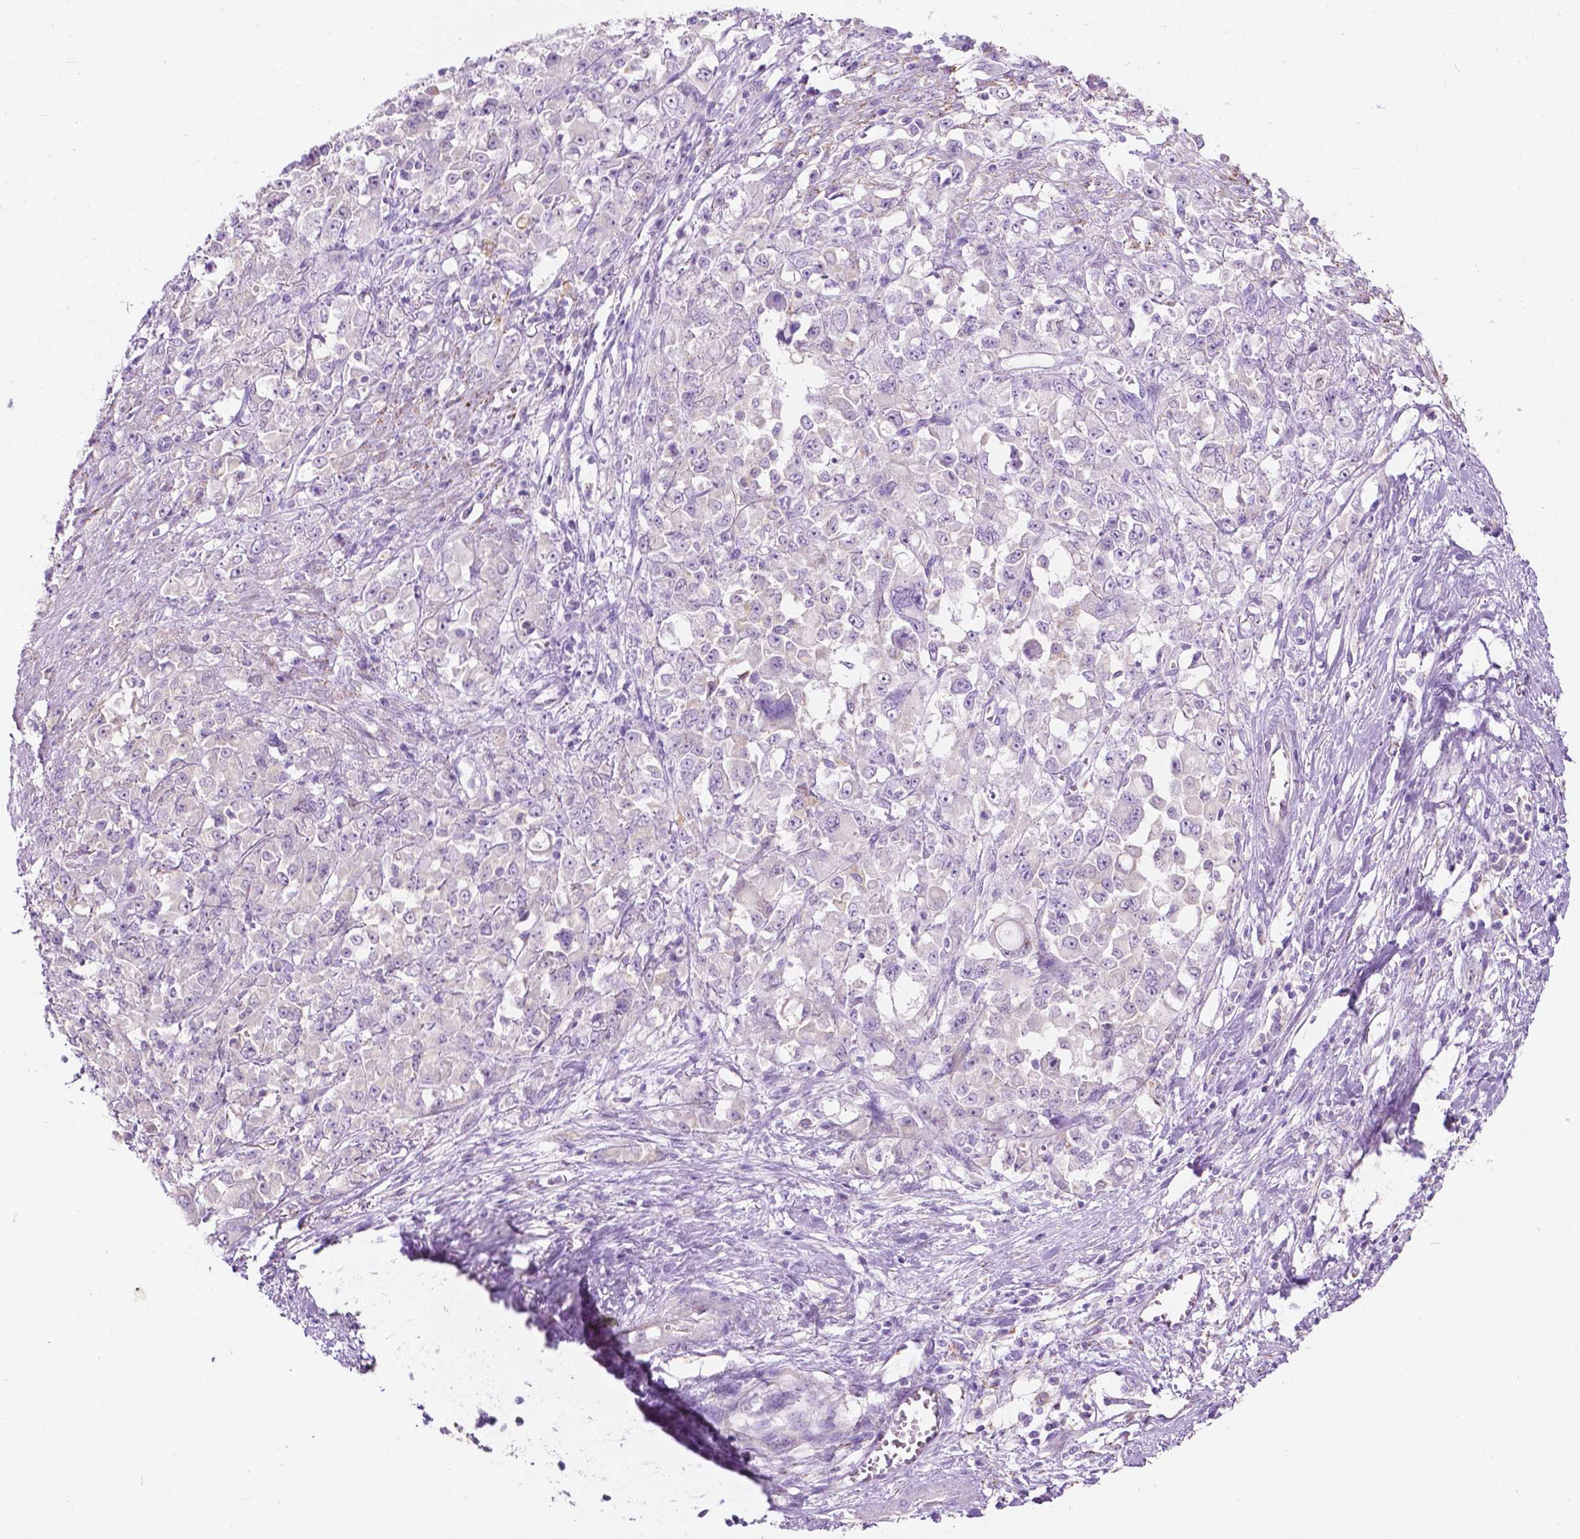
{"staining": {"intensity": "negative", "quantity": "none", "location": "none"}, "tissue": "stomach cancer", "cell_type": "Tumor cells", "image_type": "cancer", "snomed": [{"axis": "morphology", "description": "Adenocarcinoma, NOS"}, {"axis": "topography", "description": "Stomach"}], "caption": "Immunohistochemical staining of stomach adenocarcinoma demonstrates no significant positivity in tumor cells.", "gene": "NOS1AP", "patient": {"sex": "female", "age": 76}}